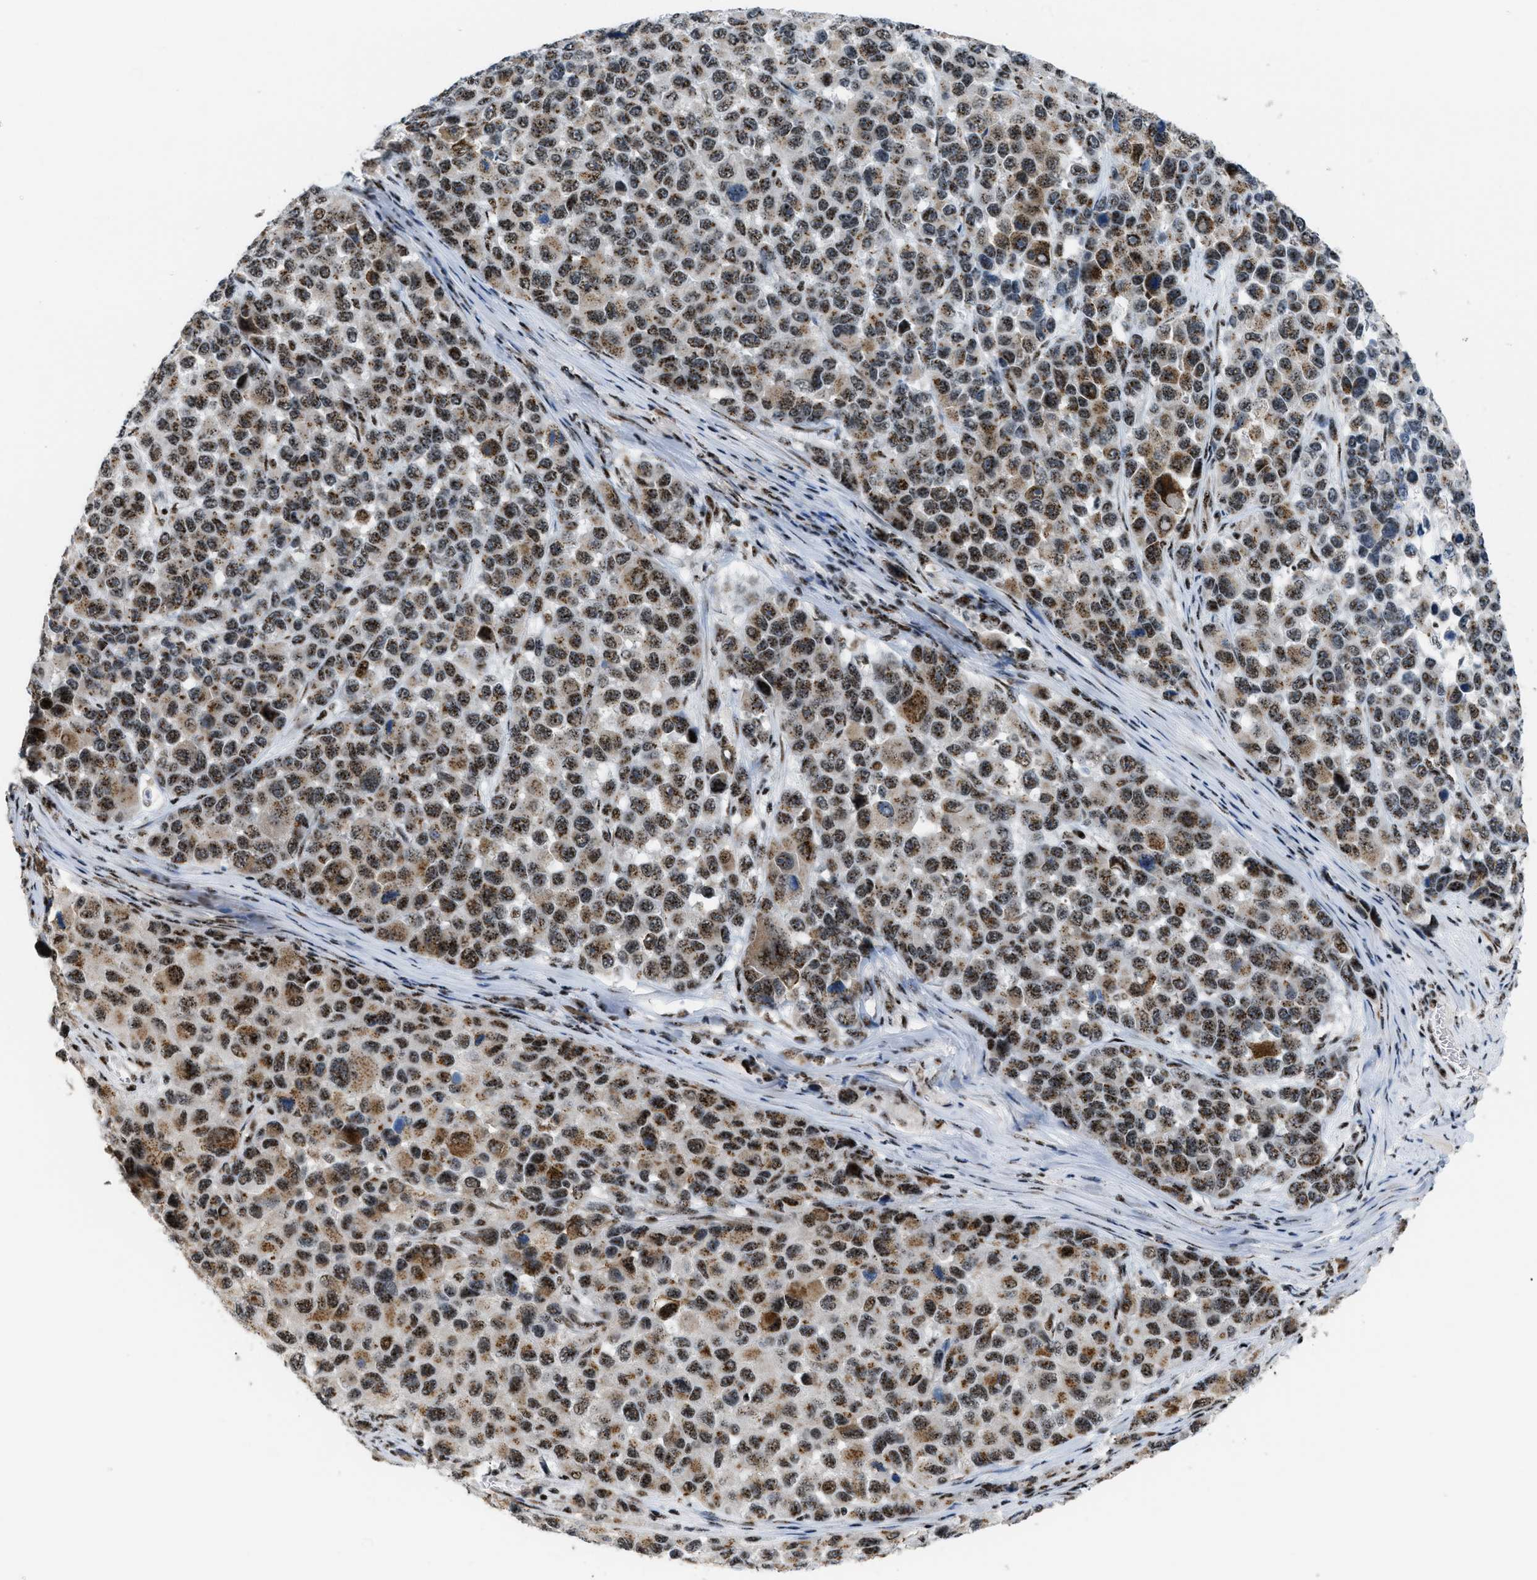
{"staining": {"intensity": "moderate", "quantity": ">75%", "location": "cytoplasmic/membranous,nuclear"}, "tissue": "melanoma", "cell_type": "Tumor cells", "image_type": "cancer", "snomed": [{"axis": "morphology", "description": "Malignant melanoma, NOS"}, {"axis": "topography", "description": "Skin"}], "caption": "Brown immunohistochemical staining in human malignant melanoma displays moderate cytoplasmic/membranous and nuclear positivity in approximately >75% of tumor cells. (Brightfield microscopy of DAB IHC at high magnification).", "gene": "CDR2", "patient": {"sex": "male", "age": 53}}